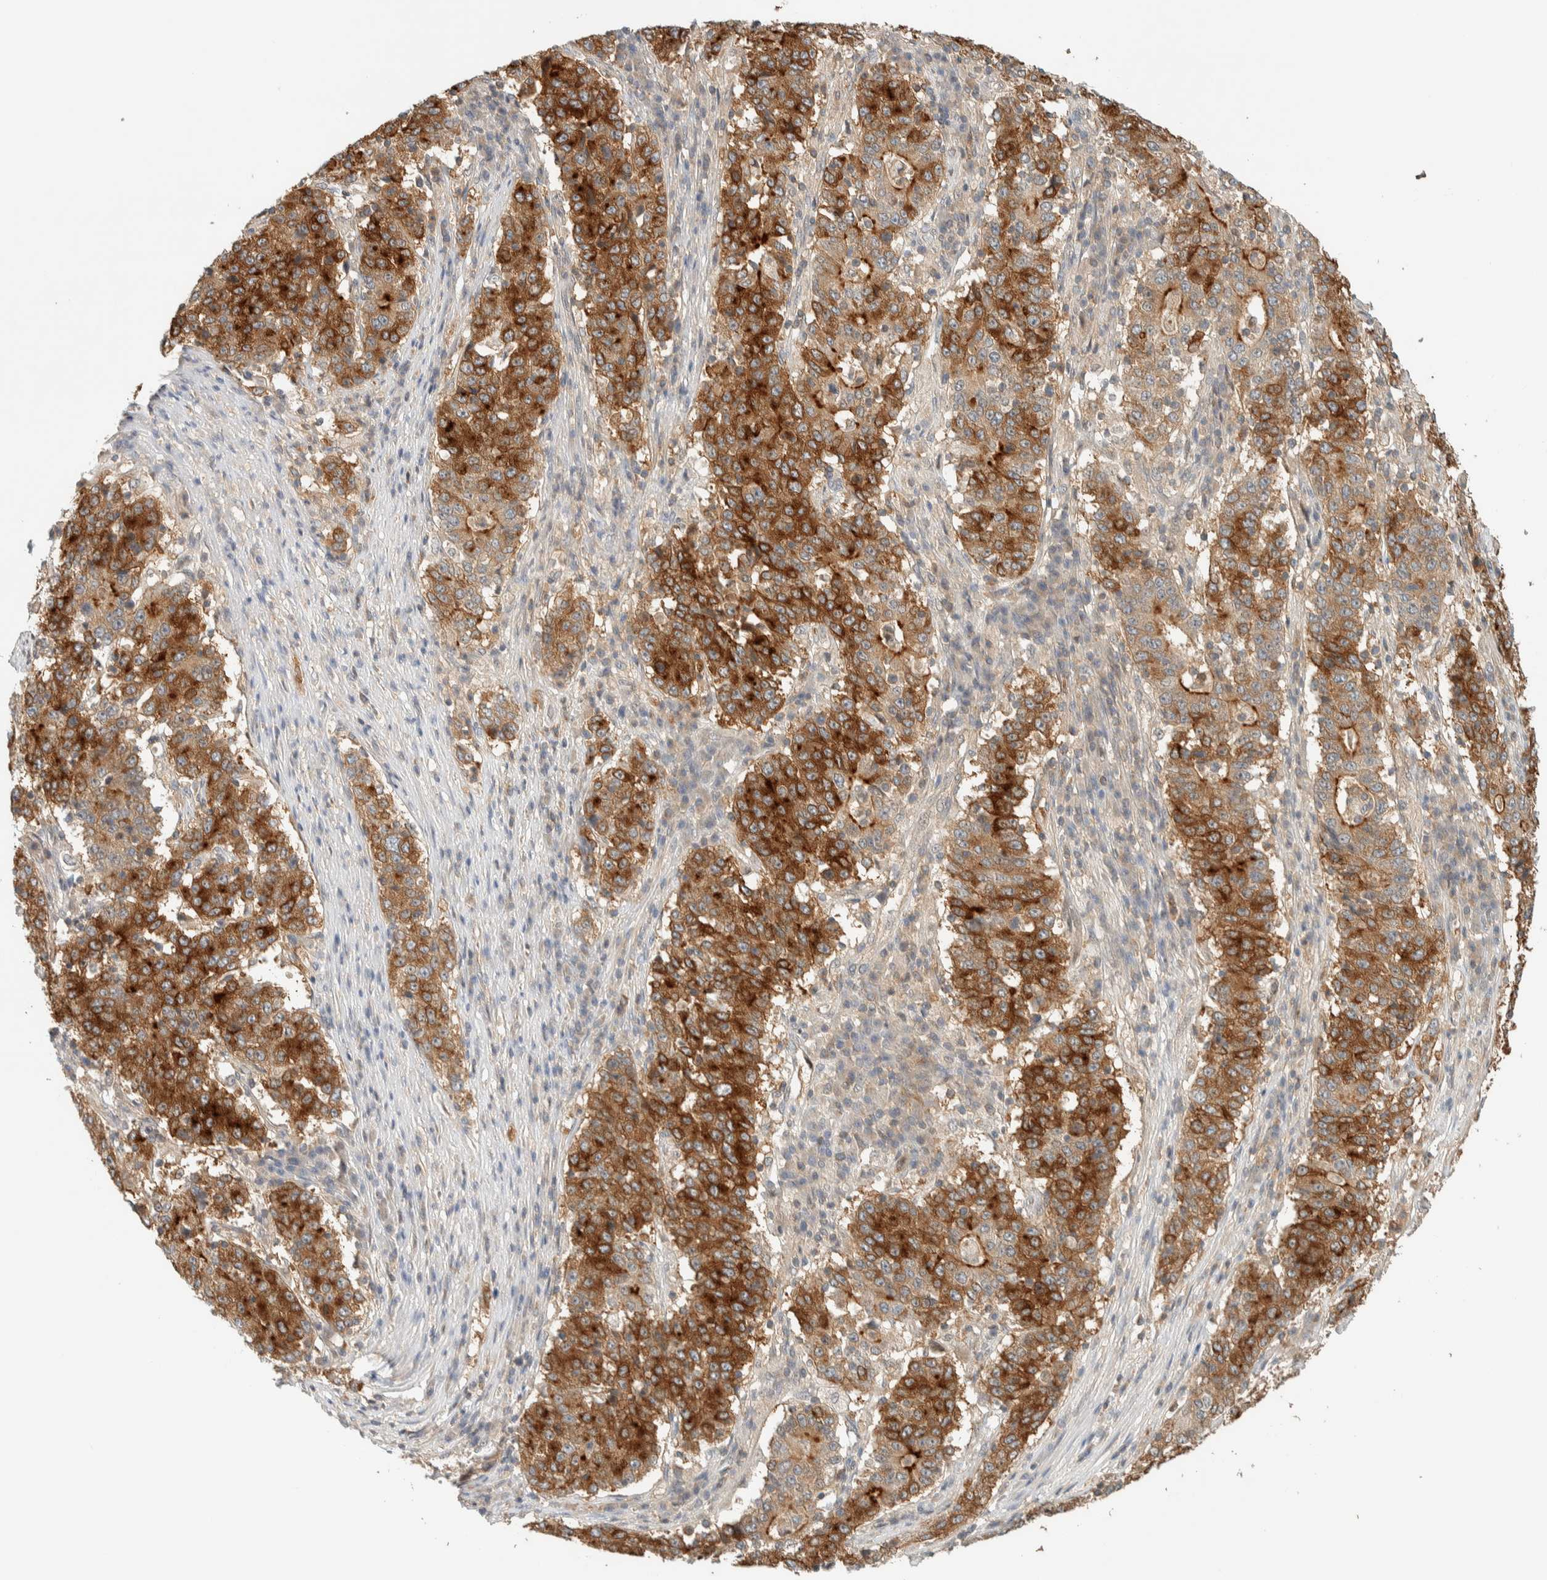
{"staining": {"intensity": "strong", "quantity": ">75%", "location": "cytoplasmic/membranous"}, "tissue": "stomach cancer", "cell_type": "Tumor cells", "image_type": "cancer", "snomed": [{"axis": "morphology", "description": "Adenocarcinoma, NOS"}, {"axis": "topography", "description": "Stomach"}], "caption": "This photomicrograph exhibits immunohistochemistry (IHC) staining of stomach adenocarcinoma, with high strong cytoplasmic/membranous expression in approximately >75% of tumor cells.", "gene": "RAB11FIP1", "patient": {"sex": "male", "age": 59}}